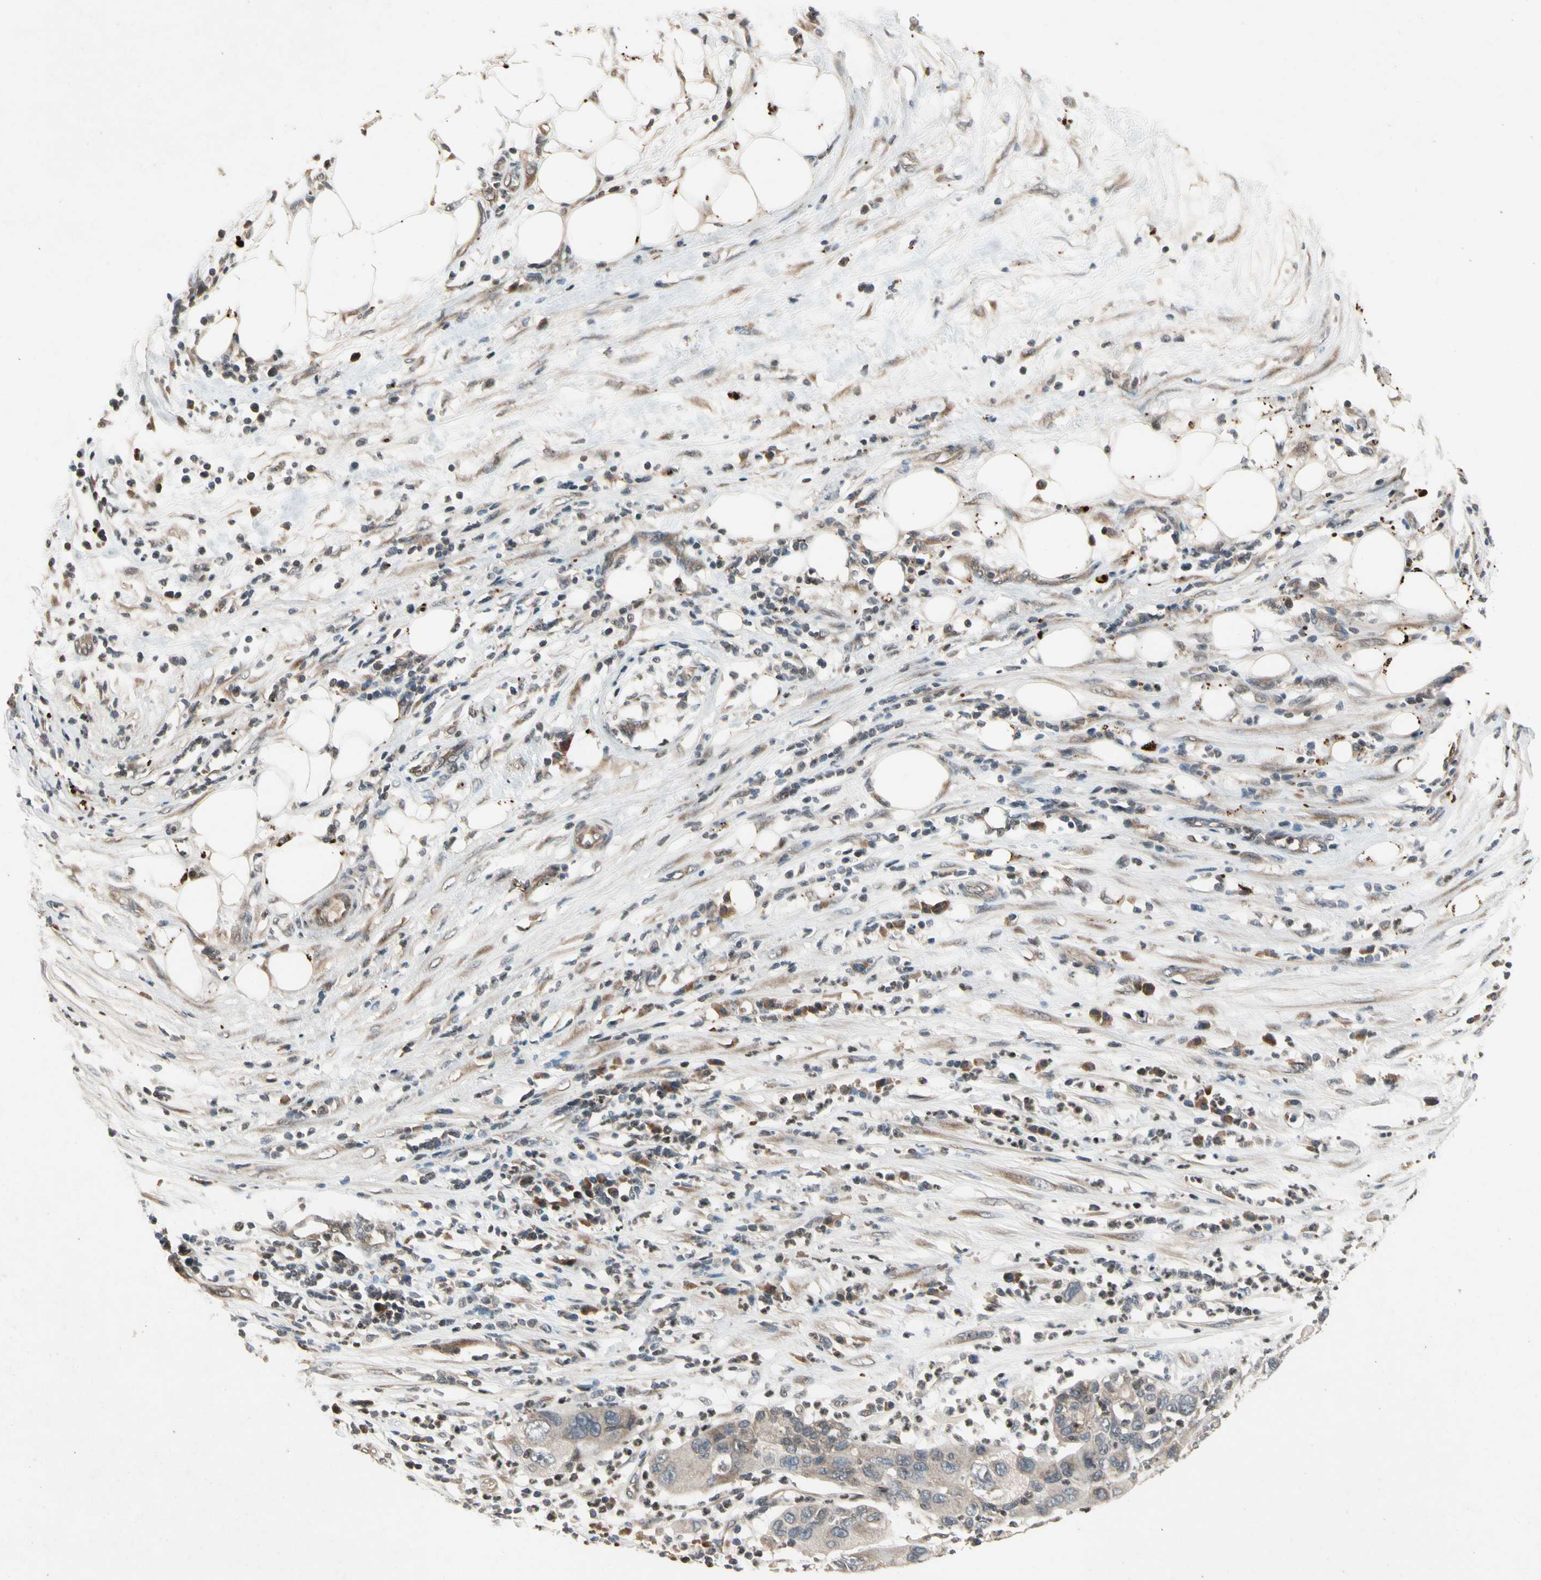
{"staining": {"intensity": "weak", "quantity": ">75%", "location": "cytoplasmic/membranous"}, "tissue": "pancreatic cancer", "cell_type": "Tumor cells", "image_type": "cancer", "snomed": [{"axis": "morphology", "description": "Adenocarcinoma, NOS"}, {"axis": "topography", "description": "Pancreas"}], "caption": "Human adenocarcinoma (pancreatic) stained with a brown dye displays weak cytoplasmic/membranous positive positivity in approximately >75% of tumor cells.", "gene": "DPY19L3", "patient": {"sex": "female", "age": 78}}